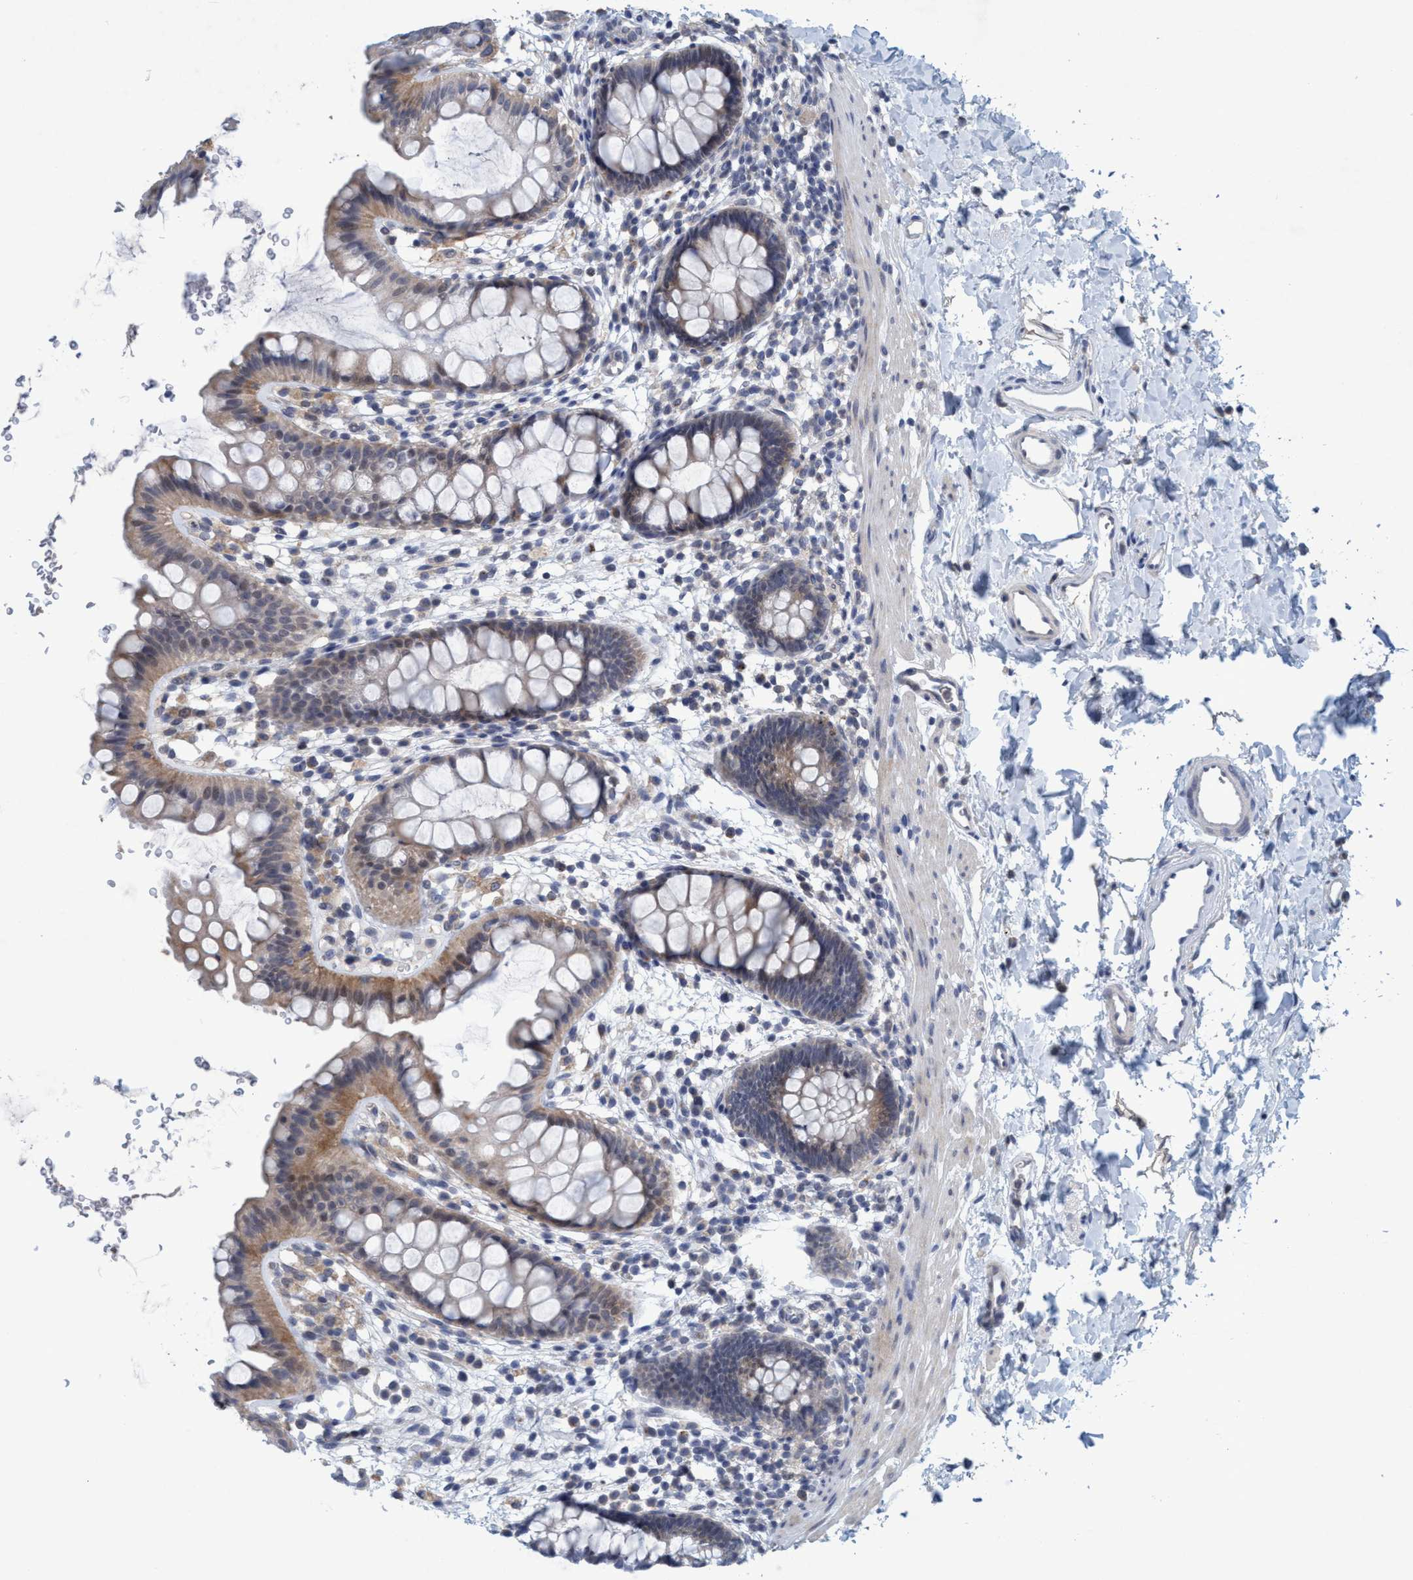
{"staining": {"intensity": "weak", "quantity": "<25%", "location": "cytoplasmic/membranous"}, "tissue": "rectum", "cell_type": "Glandular cells", "image_type": "normal", "snomed": [{"axis": "morphology", "description": "Normal tissue, NOS"}, {"axis": "topography", "description": "Rectum"}], "caption": "Immunohistochemistry micrograph of unremarkable rectum stained for a protein (brown), which demonstrates no staining in glandular cells.", "gene": "RNF208", "patient": {"sex": "female", "age": 24}}